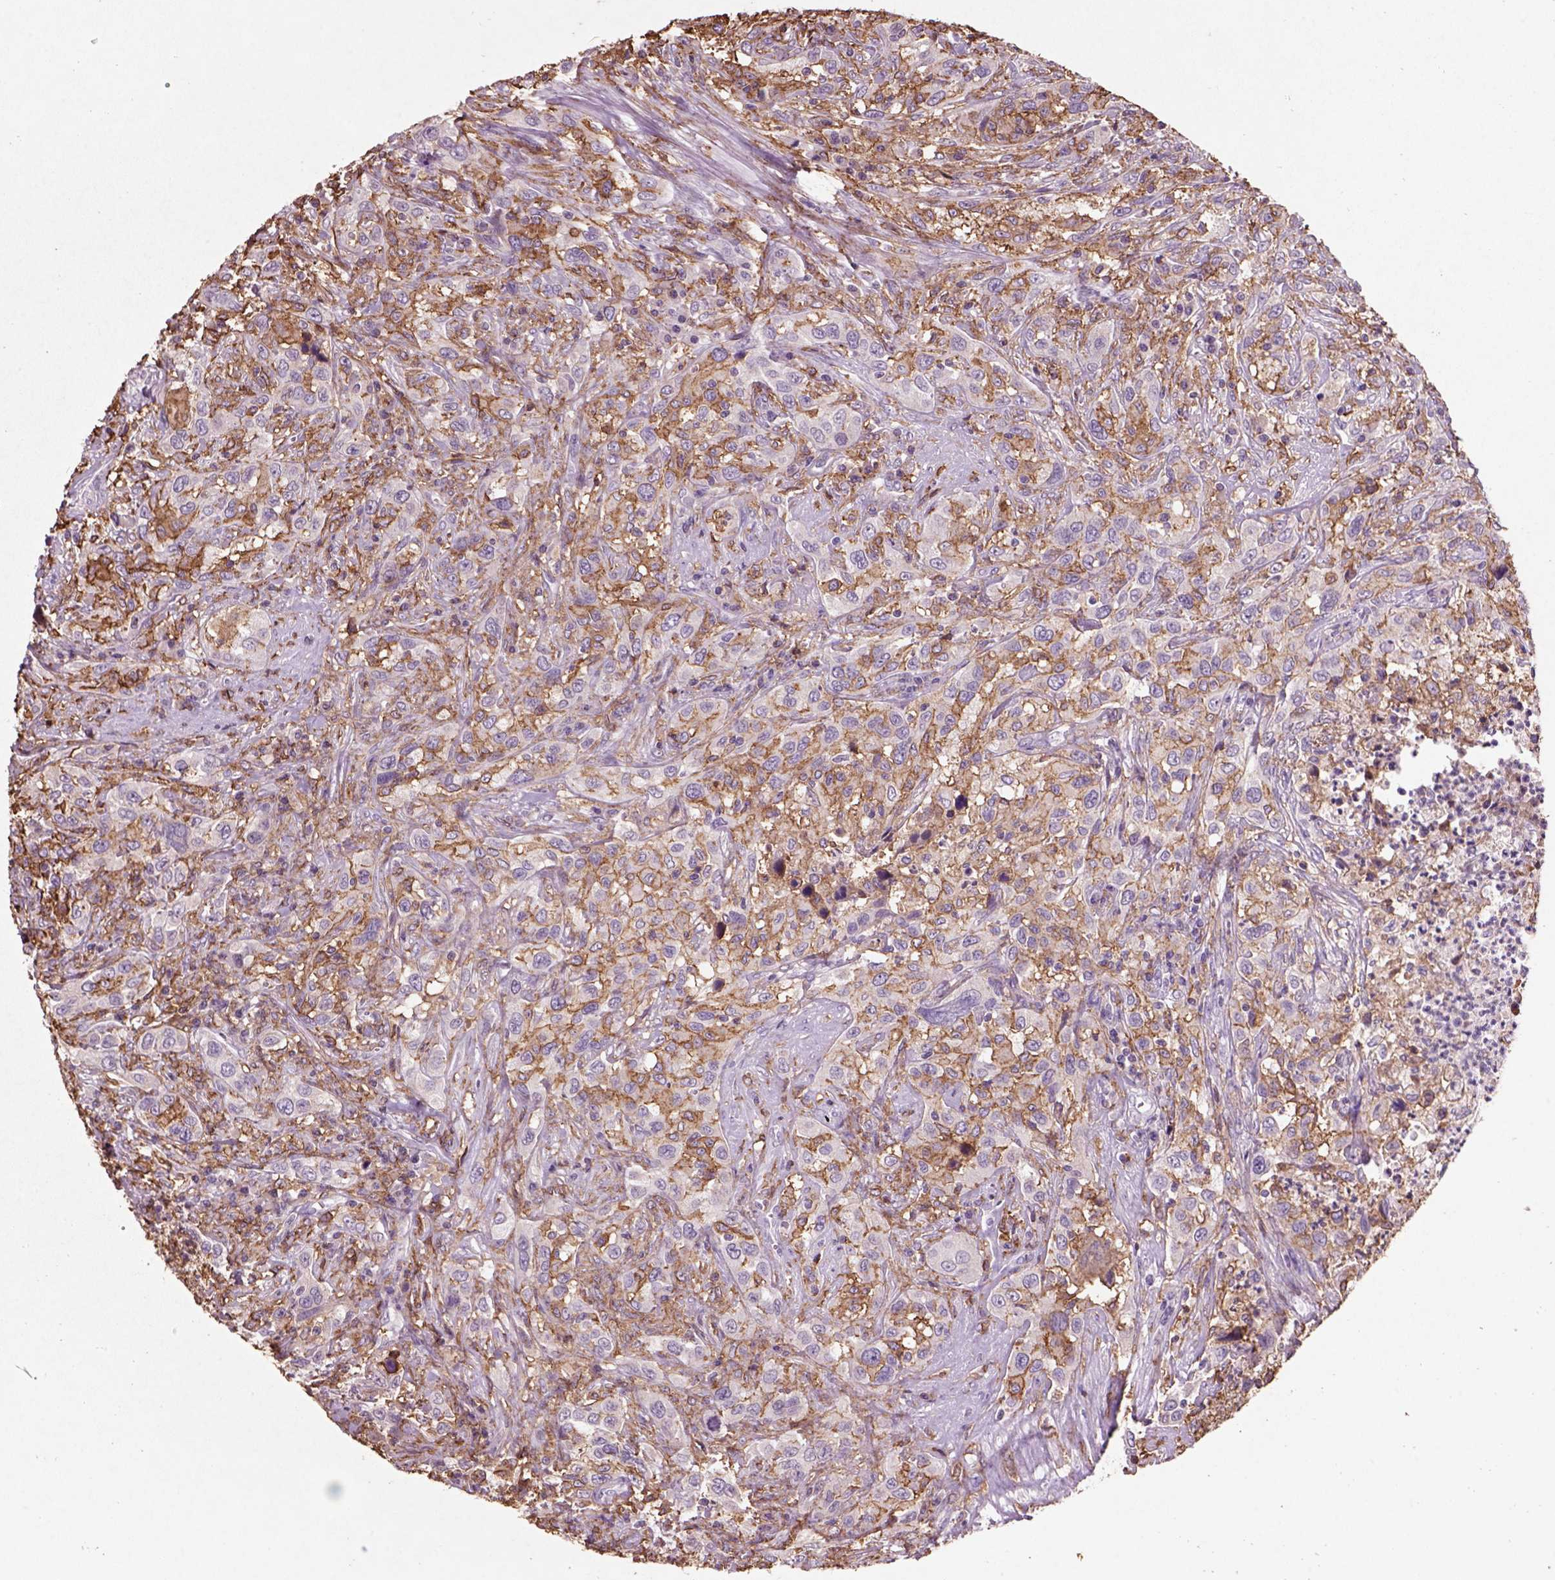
{"staining": {"intensity": "negative", "quantity": "none", "location": "none"}, "tissue": "urothelial cancer", "cell_type": "Tumor cells", "image_type": "cancer", "snomed": [{"axis": "morphology", "description": "Urothelial carcinoma, NOS"}, {"axis": "morphology", "description": "Urothelial carcinoma, High grade"}, {"axis": "topography", "description": "Urinary bladder"}], "caption": "The image exhibits no staining of tumor cells in high-grade urothelial carcinoma.", "gene": "CD14", "patient": {"sex": "female", "age": 64}}